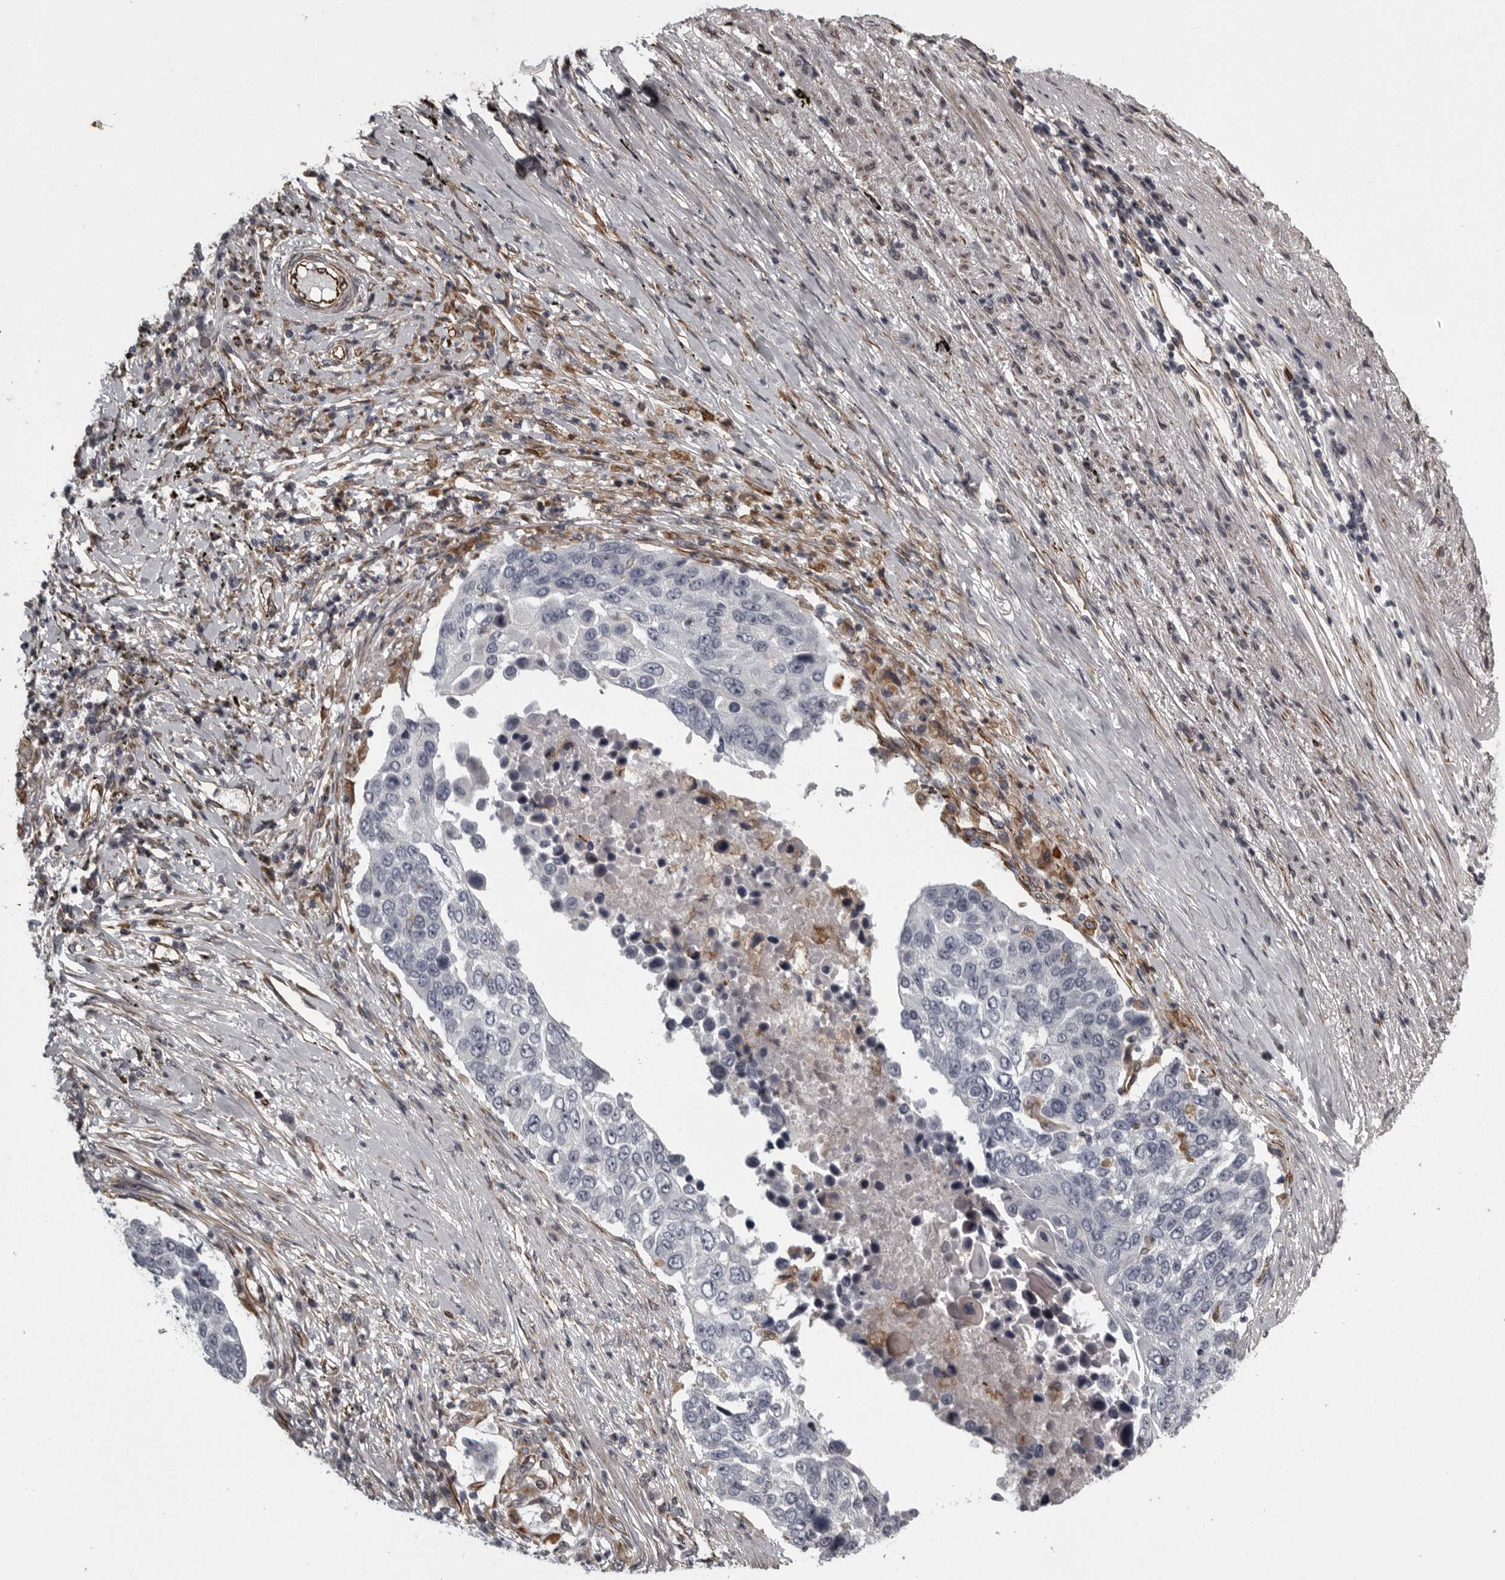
{"staining": {"intensity": "negative", "quantity": "none", "location": "none"}, "tissue": "lung cancer", "cell_type": "Tumor cells", "image_type": "cancer", "snomed": [{"axis": "morphology", "description": "Squamous cell carcinoma, NOS"}, {"axis": "topography", "description": "Lung"}], "caption": "Photomicrograph shows no protein staining in tumor cells of lung cancer (squamous cell carcinoma) tissue.", "gene": "FAAP100", "patient": {"sex": "male", "age": 66}}